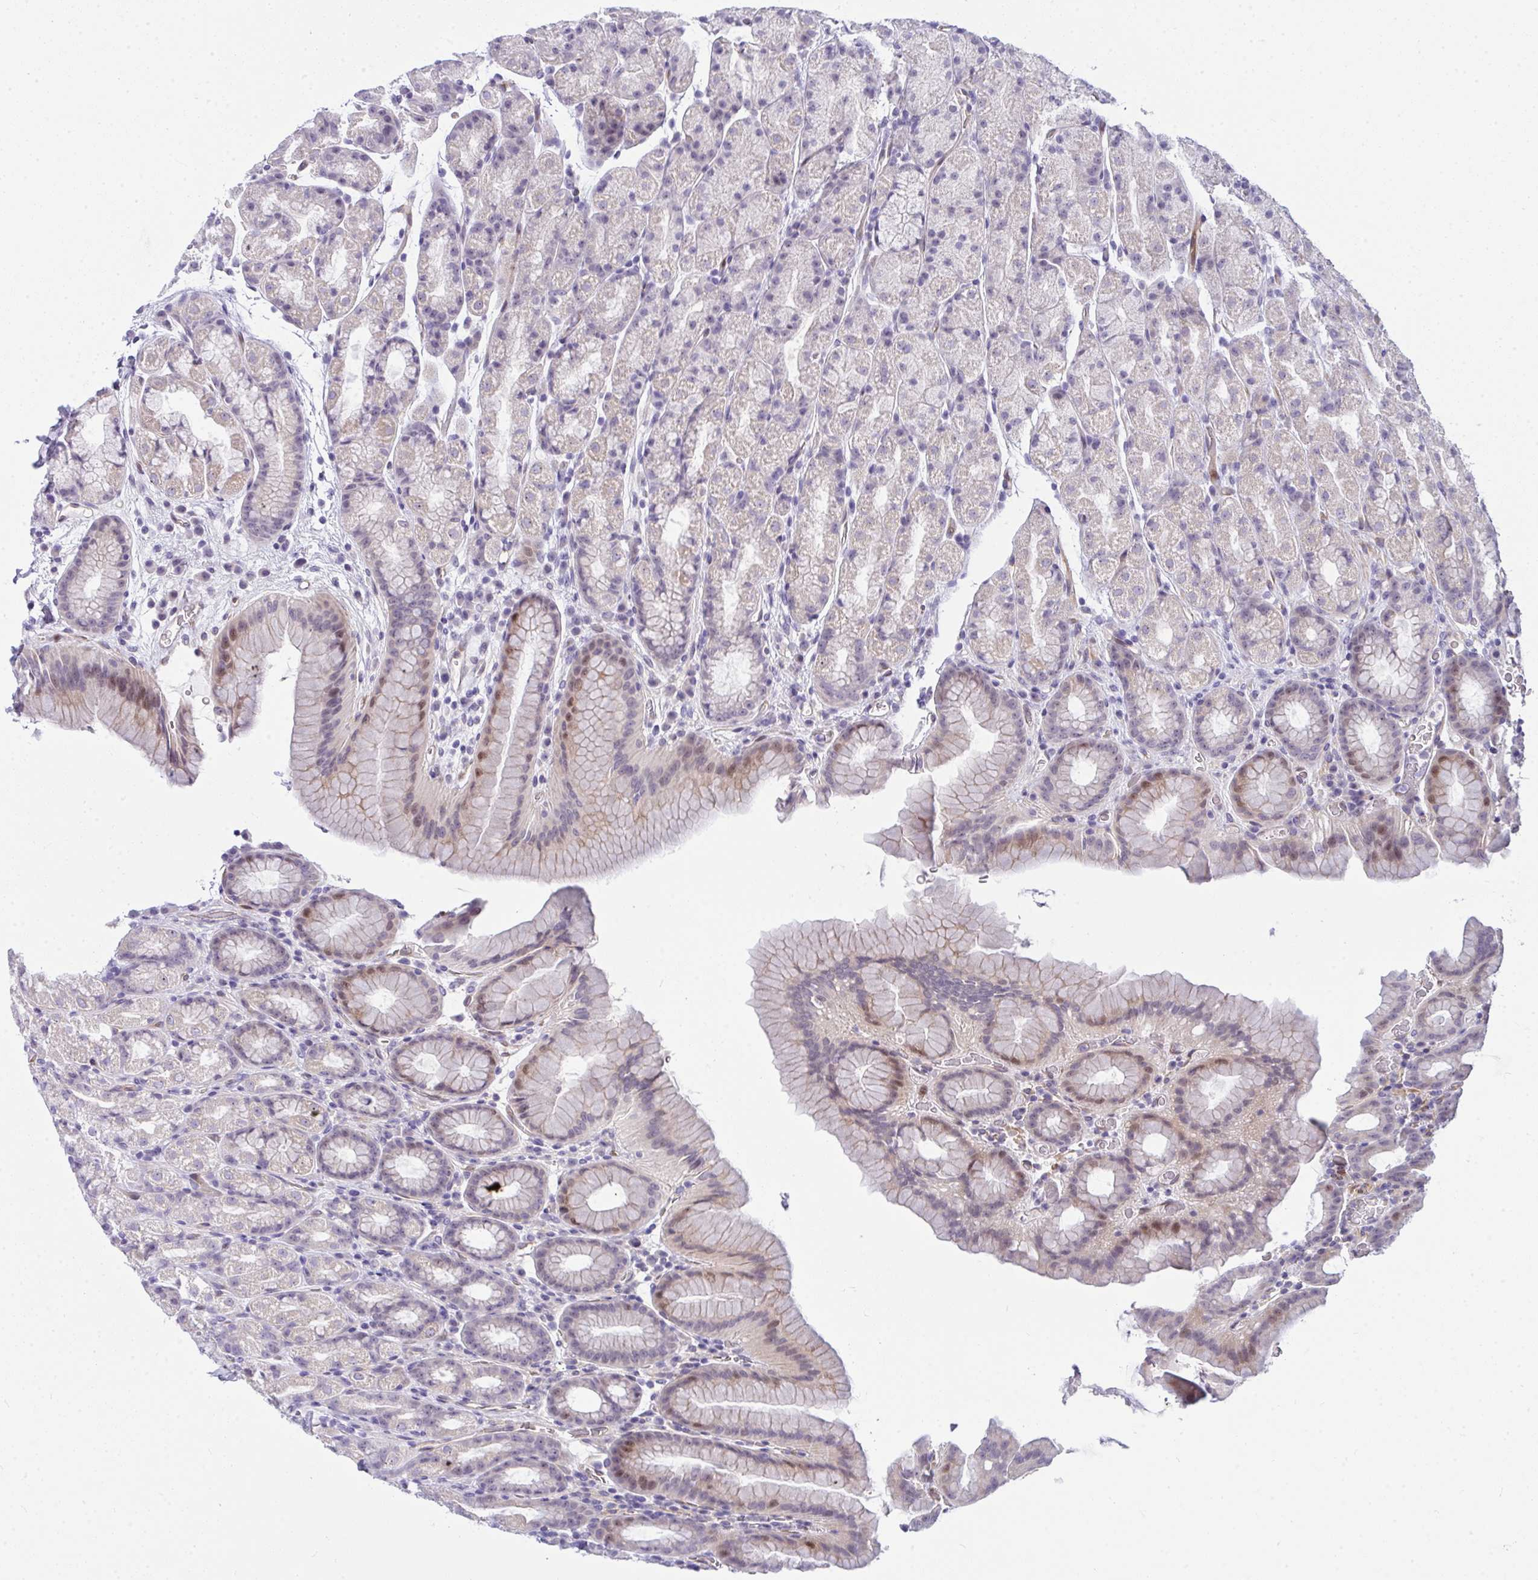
{"staining": {"intensity": "weak", "quantity": "<25%", "location": "nuclear"}, "tissue": "stomach", "cell_type": "Glandular cells", "image_type": "normal", "snomed": [{"axis": "morphology", "description": "Normal tissue, NOS"}, {"axis": "topography", "description": "Stomach, upper"}, {"axis": "topography", "description": "Stomach"}], "caption": "A micrograph of human stomach is negative for staining in glandular cells. The staining is performed using DAB (3,3'-diaminobenzidine) brown chromogen with nuclei counter-stained in using hematoxylin.", "gene": "NFXL1", "patient": {"sex": "male", "age": 68}}